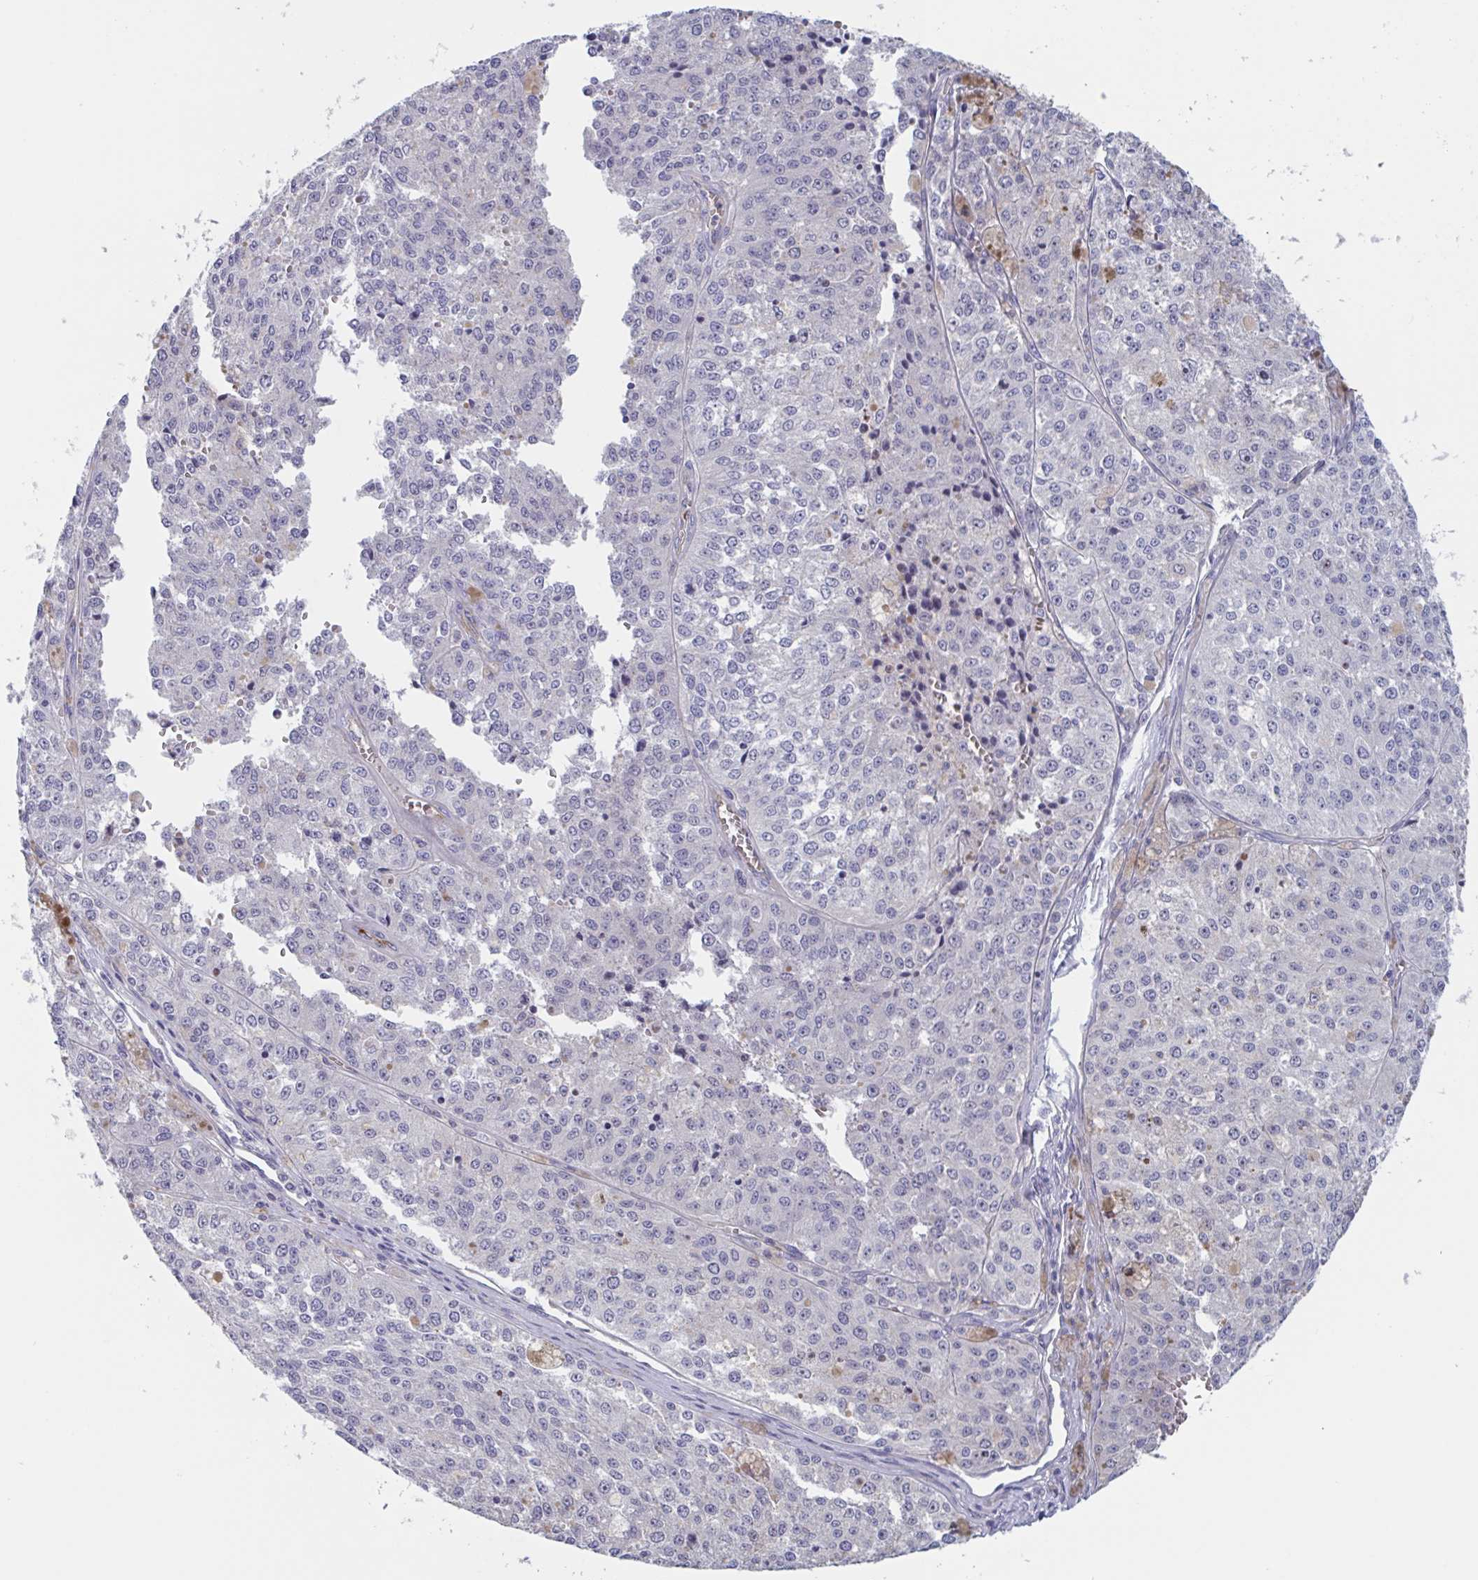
{"staining": {"intensity": "negative", "quantity": "none", "location": "none"}, "tissue": "melanoma", "cell_type": "Tumor cells", "image_type": "cancer", "snomed": [{"axis": "morphology", "description": "Malignant melanoma, Metastatic site"}, {"axis": "topography", "description": "Lymph node"}], "caption": "Melanoma stained for a protein using immunohistochemistry shows no staining tumor cells.", "gene": "ST14", "patient": {"sex": "female", "age": 64}}